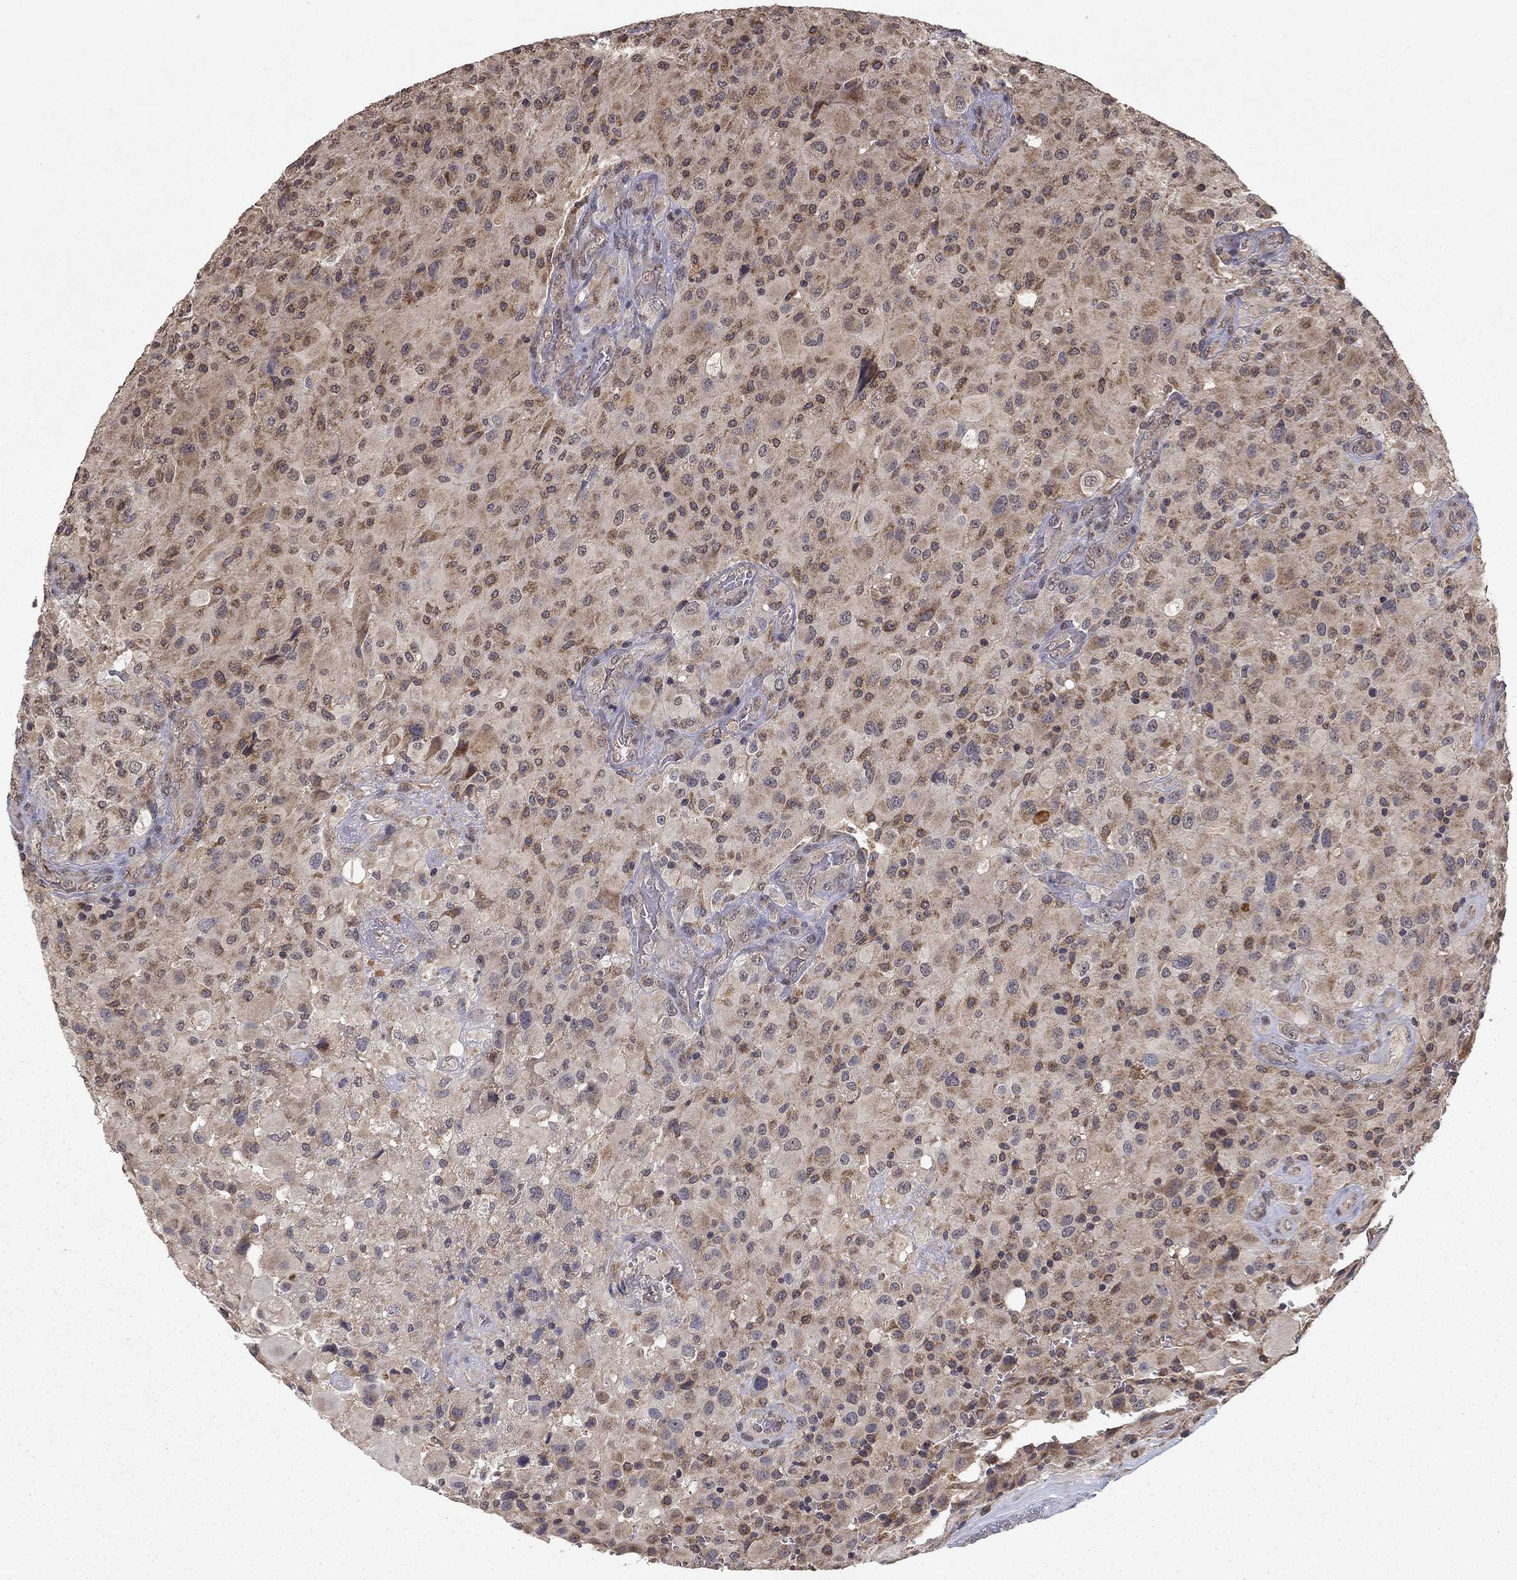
{"staining": {"intensity": "moderate", "quantity": "25%-75%", "location": "cytoplasmic/membranous"}, "tissue": "glioma", "cell_type": "Tumor cells", "image_type": "cancer", "snomed": [{"axis": "morphology", "description": "Glioma, malignant, High grade"}, {"axis": "topography", "description": "Cerebral cortex"}], "caption": "Malignant glioma (high-grade) stained with a protein marker exhibits moderate staining in tumor cells.", "gene": "SLC2A13", "patient": {"sex": "male", "age": 35}}